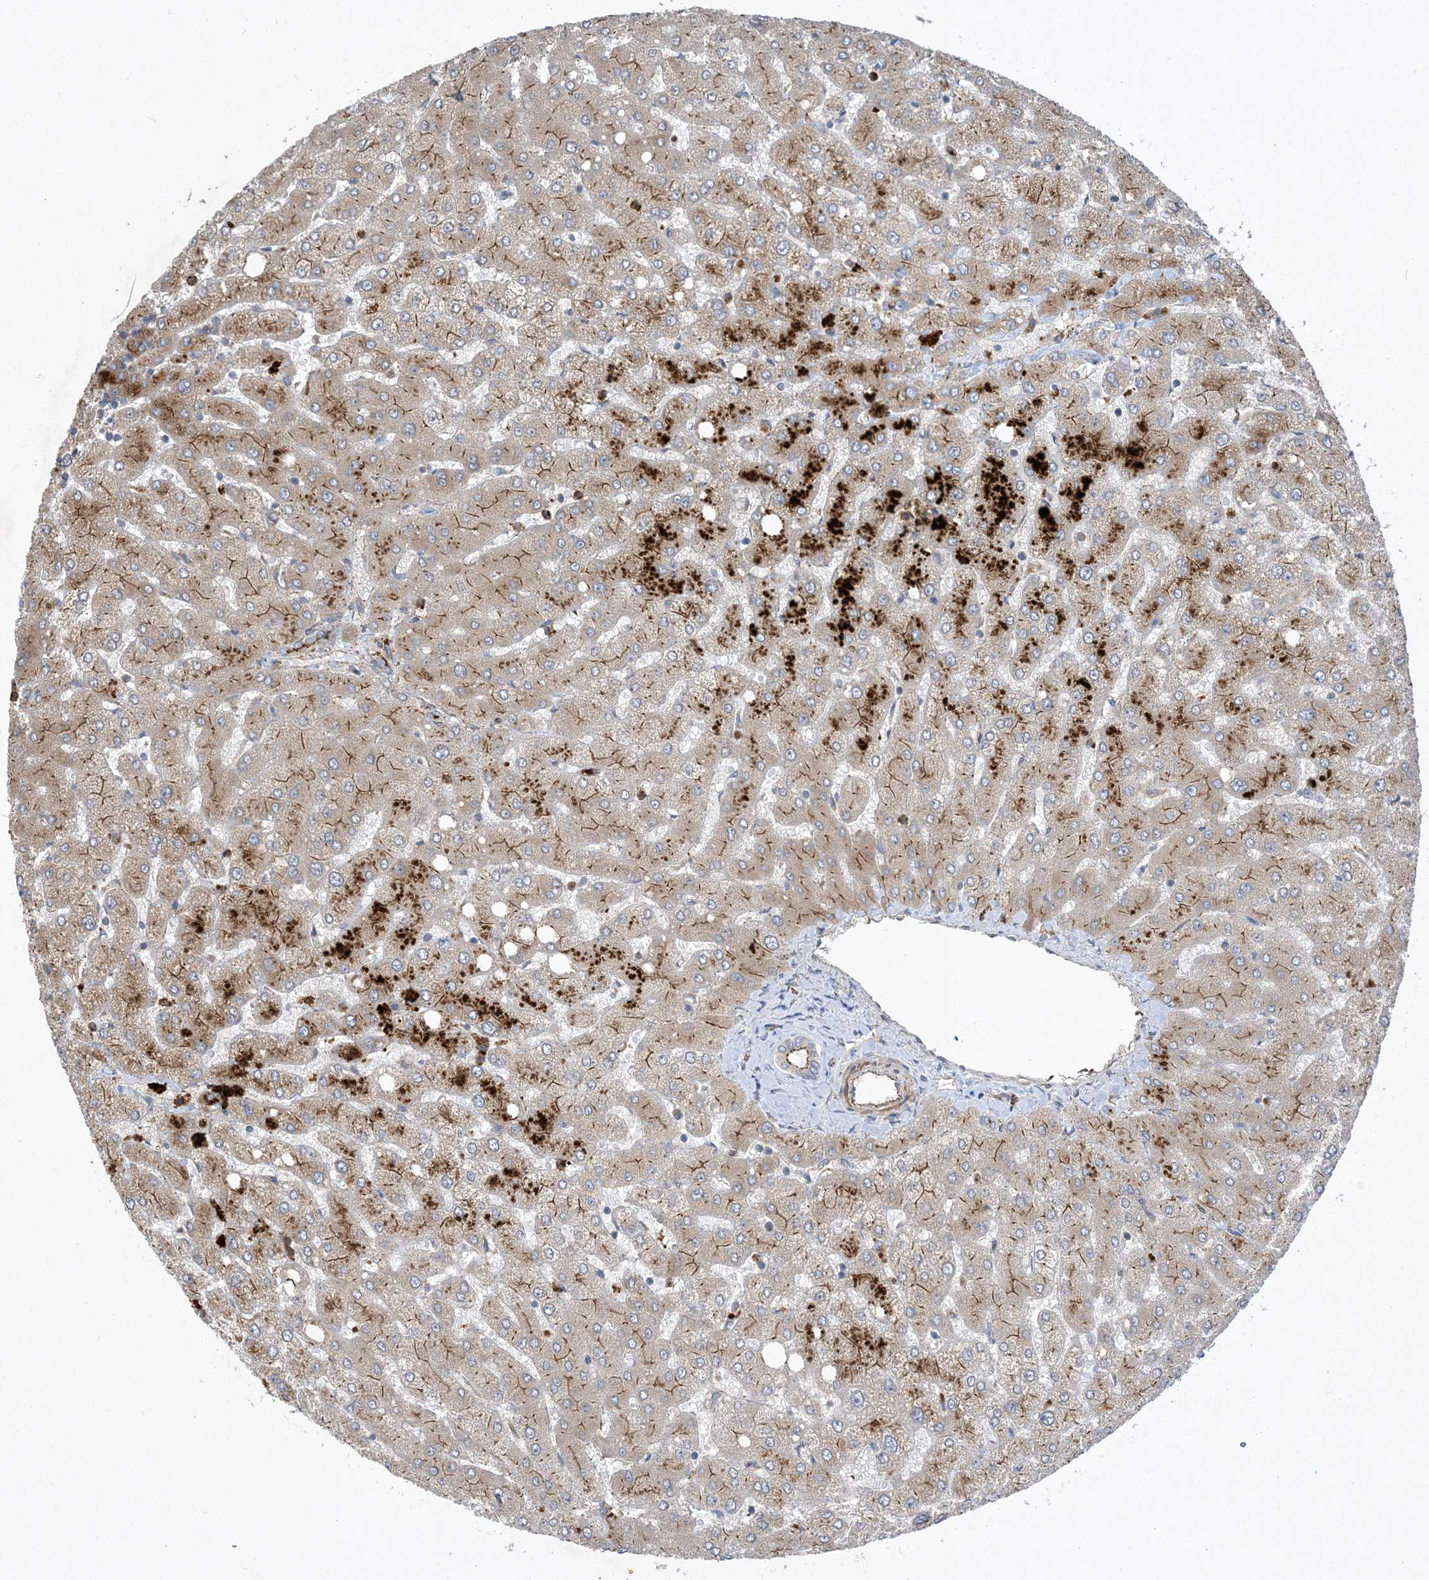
{"staining": {"intensity": "moderate", "quantity": "<25%", "location": "cytoplasmic/membranous"}, "tissue": "liver", "cell_type": "Cholangiocytes", "image_type": "normal", "snomed": [{"axis": "morphology", "description": "Normal tissue, NOS"}, {"axis": "topography", "description": "Liver"}], "caption": "Brown immunohistochemical staining in normal human liver exhibits moderate cytoplasmic/membranous staining in approximately <25% of cholangiocytes.", "gene": "OTOP1", "patient": {"sex": "female", "age": 54}}